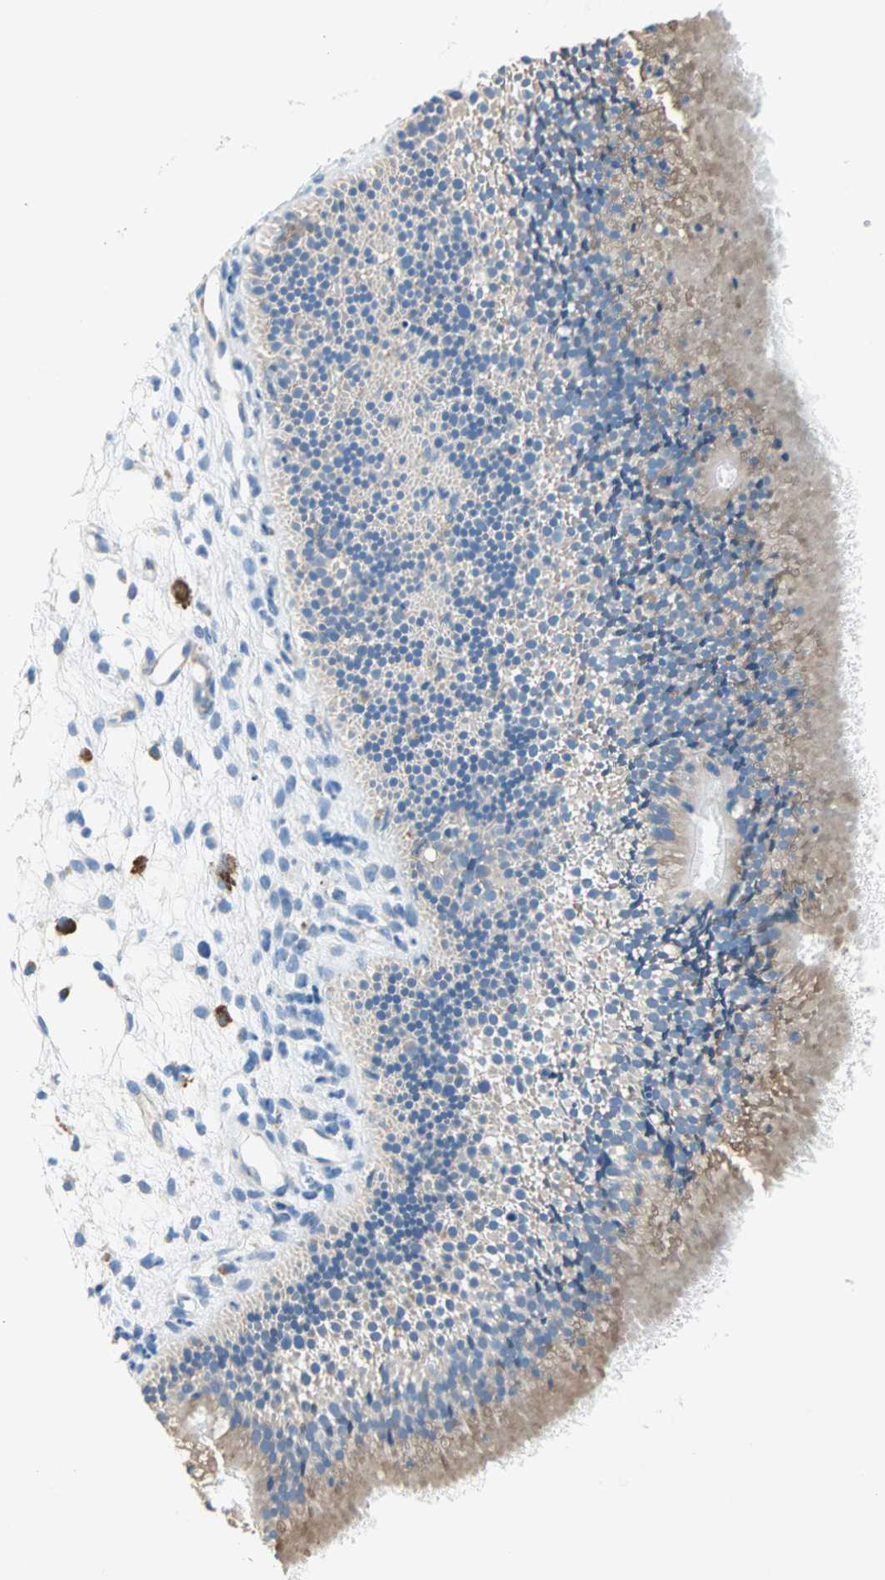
{"staining": {"intensity": "moderate", "quantity": ">75%", "location": "cytoplasmic/membranous"}, "tissue": "nasopharynx", "cell_type": "Respiratory epithelial cells", "image_type": "normal", "snomed": [{"axis": "morphology", "description": "Normal tissue, NOS"}, {"axis": "topography", "description": "Nasopharynx"}], "caption": "This image exhibits immunohistochemistry (IHC) staining of benign human nasopharynx, with medium moderate cytoplasmic/membranous expression in about >75% of respiratory epithelial cells.", "gene": "PLCXD1", "patient": {"sex": "female", "age": 54}}